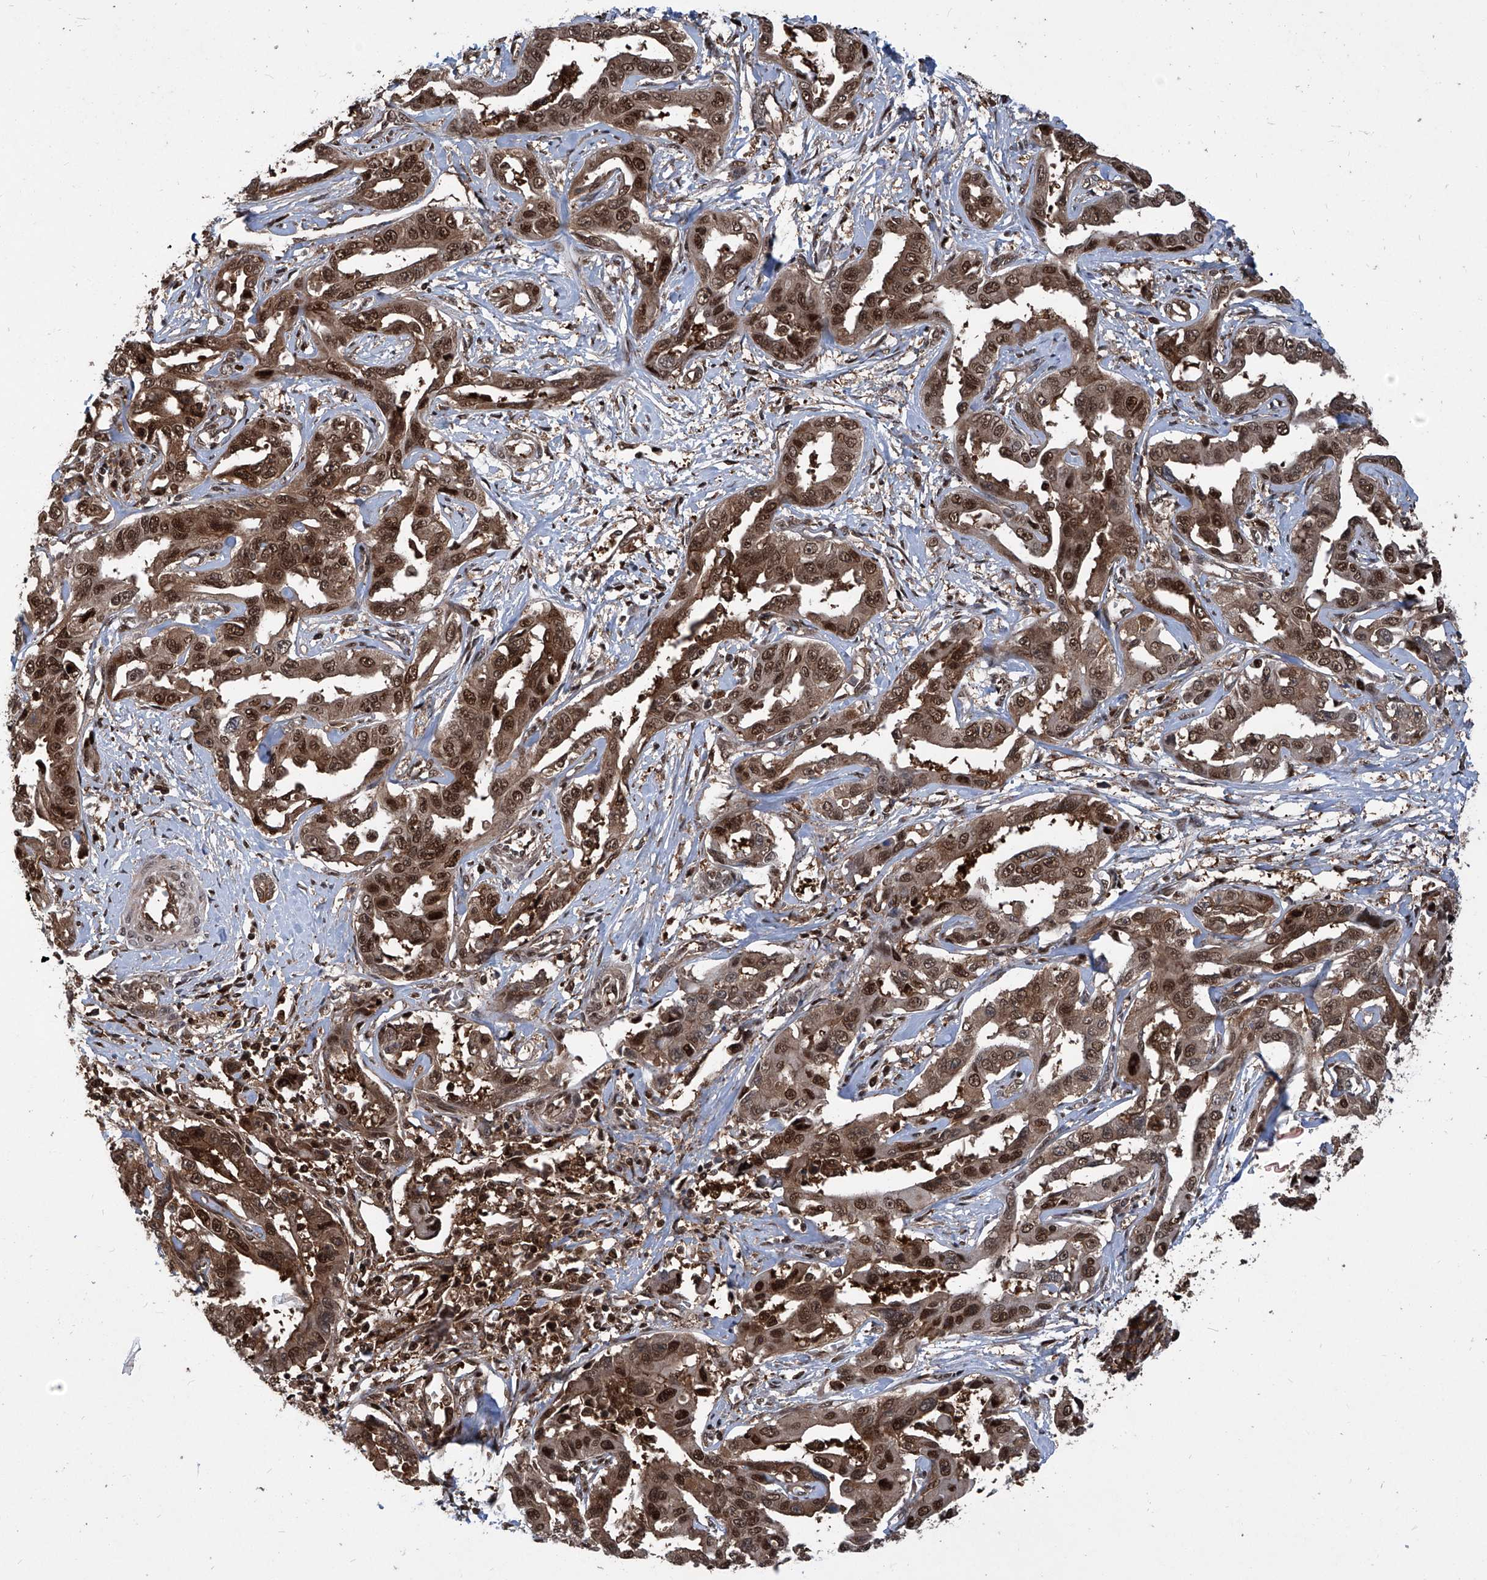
{"staining": {"intensity": "strong", "quantity": ">75%", "location": "cytoplasmic/membranous,nuclear"}, "tissue": "liver cancer", "cell_type": "Tumor cells", "image_type": "cancer", "snomed": [{"axis": "morphology", "description": "Cholangiocarcinoma"}, {"axis": "topography", "description": "Liver"}], "caption": "Brown immunohistochemical staining in liver cancer shows strong cytoplasmic/membranous and nuclear positivity in approximately >75% of tumor cells. Immunohistochemistry (ihc) stains the protein in brown and the nuclei are stained blue.", "gene": "PSMB1", "patient": {"sex": "male", "age": 59}}